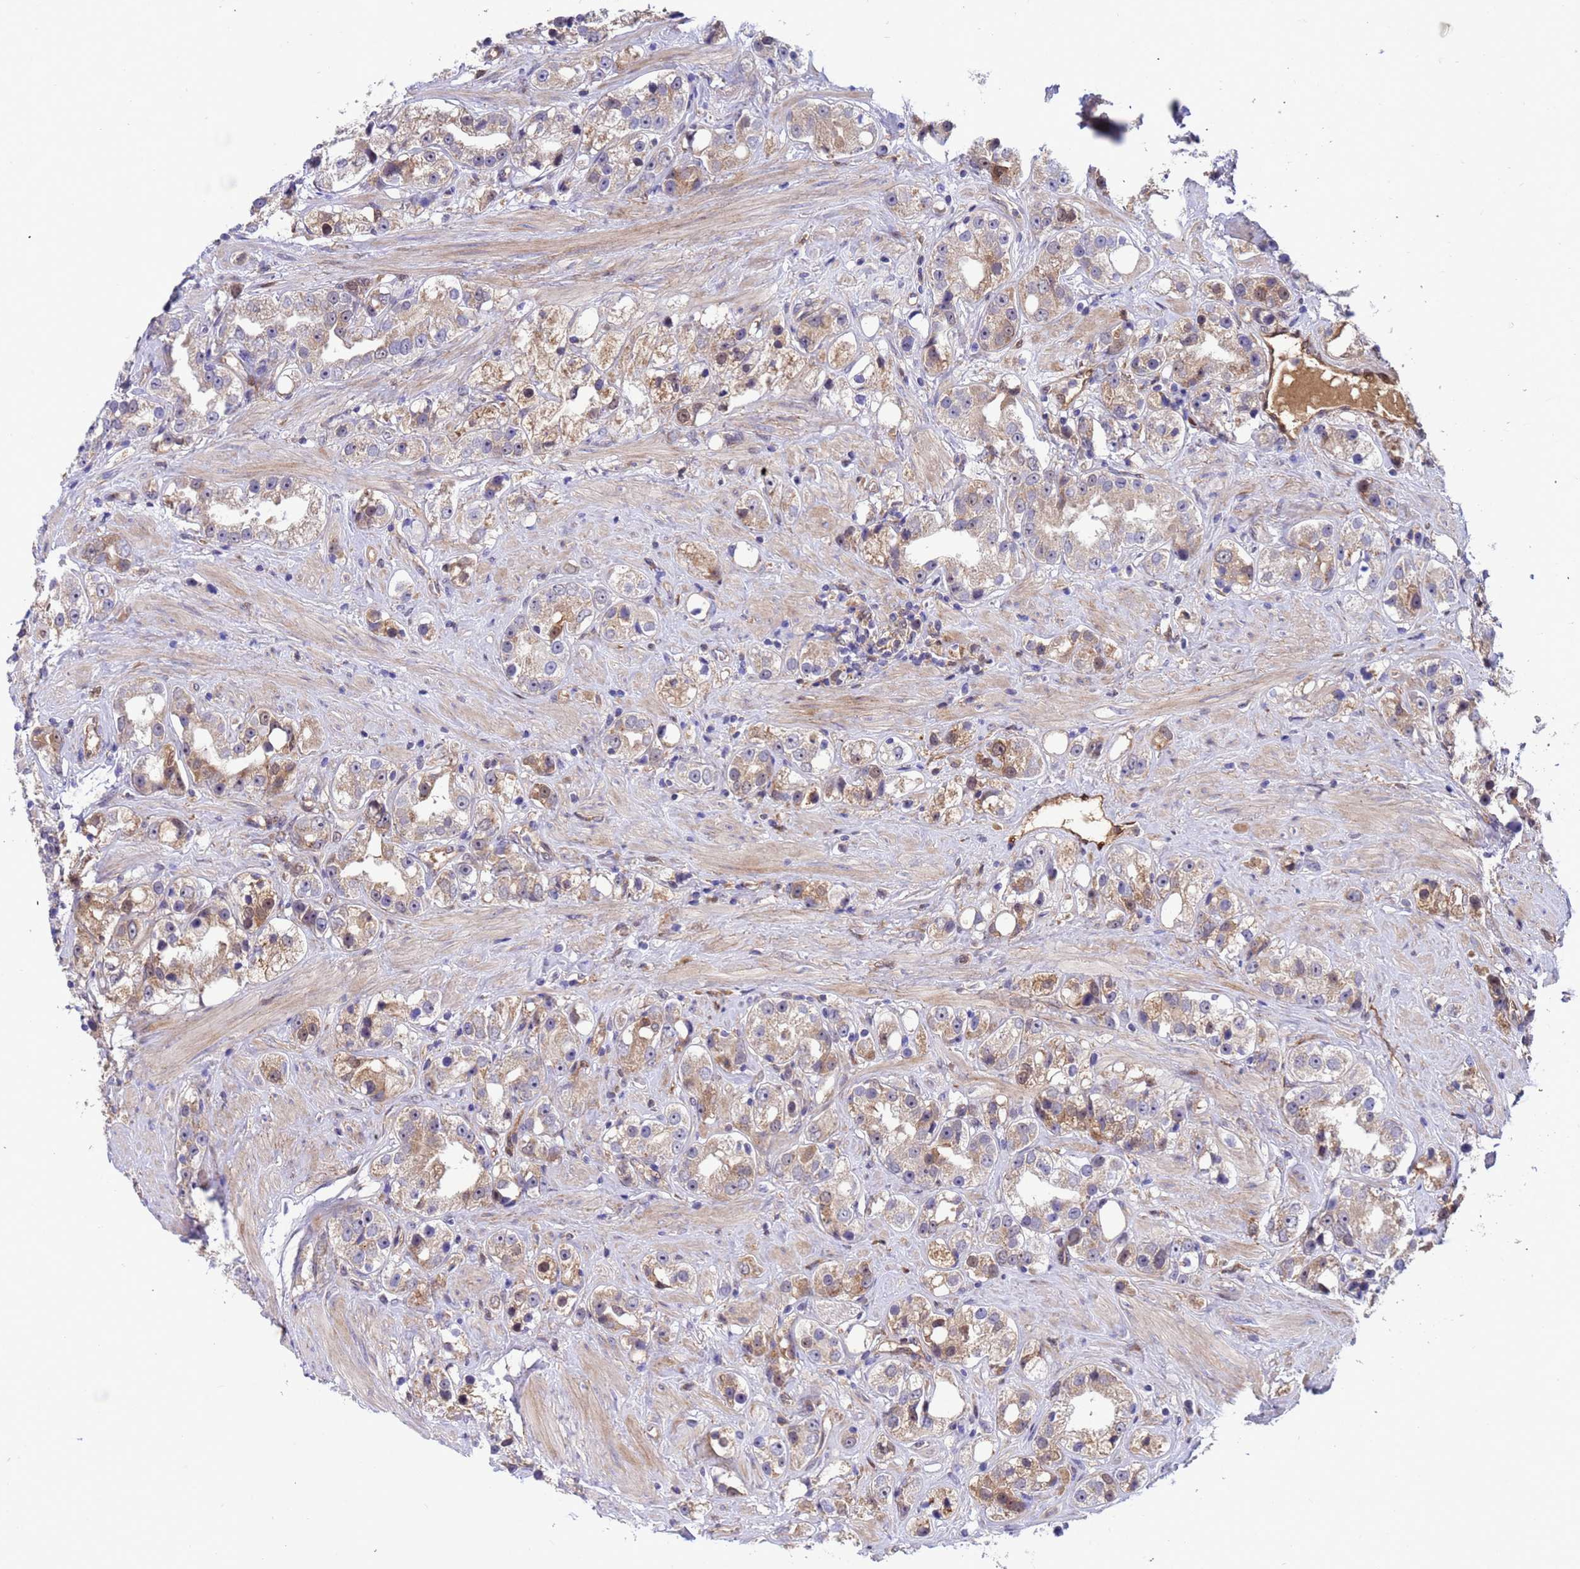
{"staining": {"intensity": "weak", "quantity": "25%-75%", "location": "cytoplasmic/membranous"}, "tissue": "prostate cancer", "cell_type": "Tumor cells", "image_type": "cancer", "snomed": [{"axis": "morphology", "description": "Adenocarcinoma, NOS"}, {"axis": "topography", "description": "Prostate"}], "caption": "A brown stain highlights weak cytoplasmic/membranous positivity of a protein in prostate adenocarcinoma tumor cells. (DAB (3,3'-diaminobenzidine) = brown stain, brightfield microscopy at high magnification).", "gene": "FOXRED1", "patient": {"sex": "male", "age": 79}}